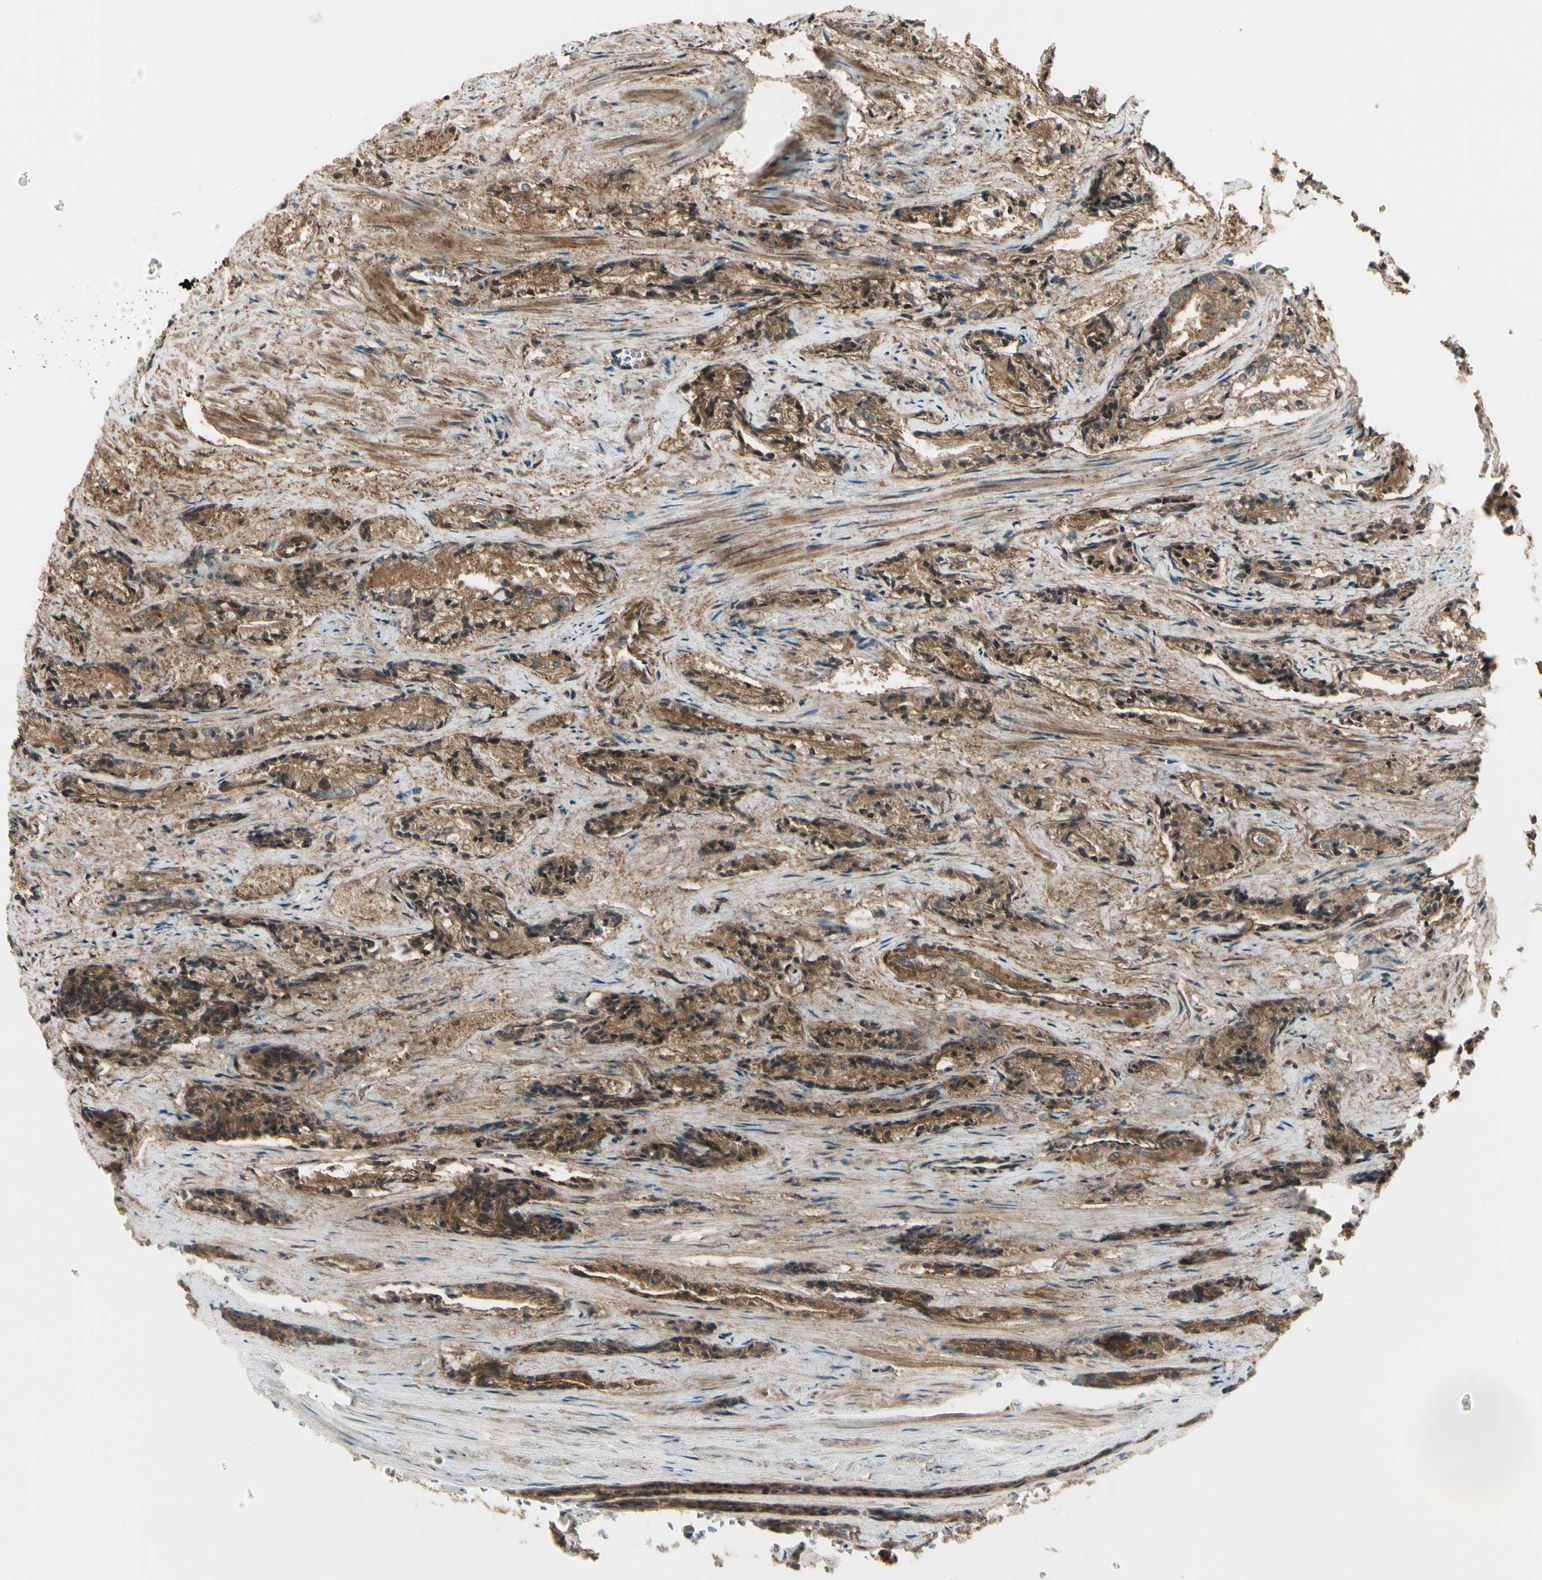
{"staining": {"intensity": "strong", "quantity": ">75%", "location": "cytoplasmic/membranous"}, "tissue": "prostate cancer", "cell_type": "Tumor cells", "image_type": "cancer", "snomed": [{"axis": "morphology", "description": "Adenocarcinoma, Low grade"}, {"axis": "topography", "description": "Prostate"}], "caption": "The micrograph reveals a brown stain indicating the presence of a protein in the cytoplasmic/membranous of tumor cells in prostate cancer.", "gene": "FKBP15", "patient": {"sex": "male", "age": 60}}